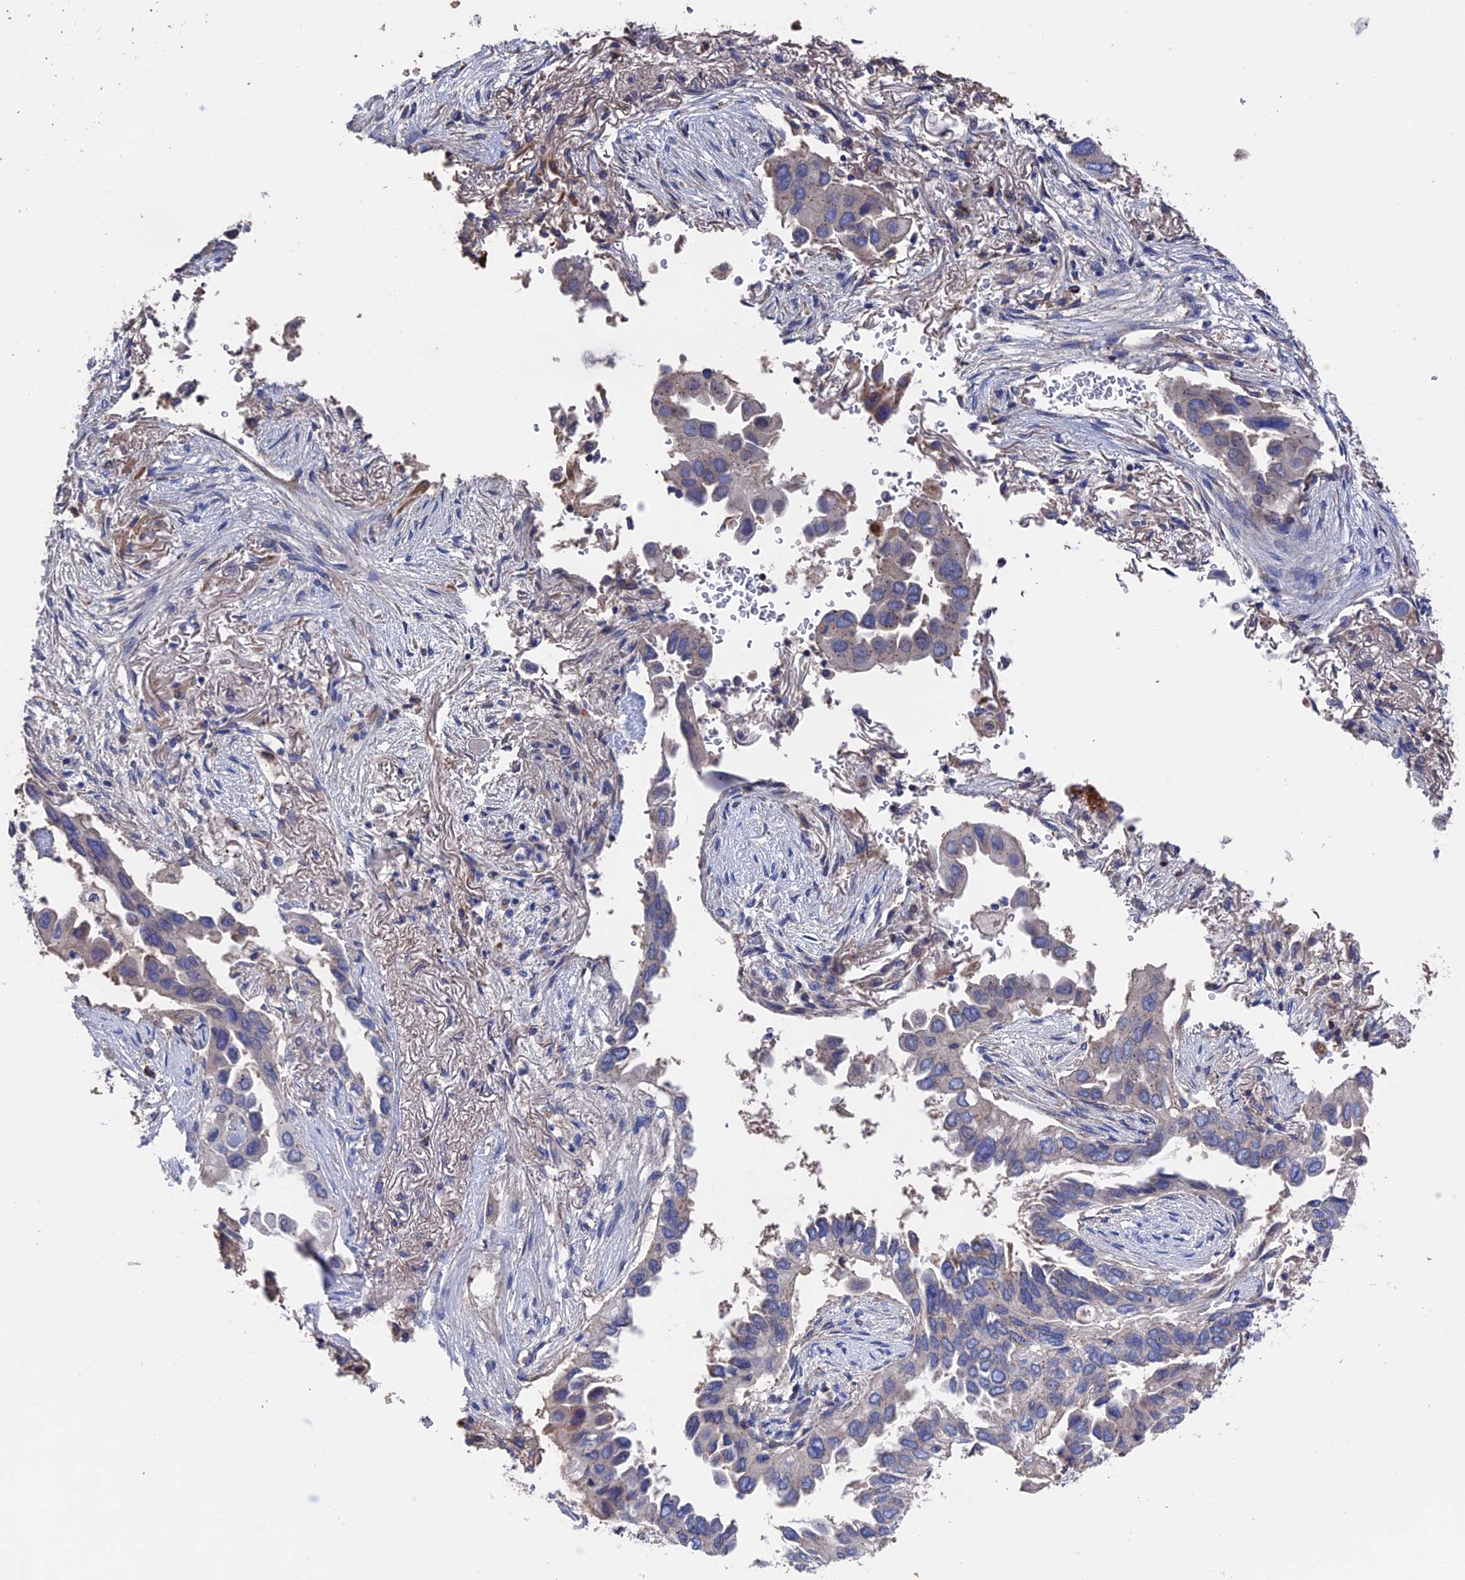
{"staining": {"intensity": "negative", "quantity": "none", "location": "none"}, "tissue": "lung cancer", "cell_type": "Tumor cells", "image_type": "cancer", "snomed": [{"axis": "morphology", "description": "Adenocarcinoma, NOS"}, {"axis": "topography", "description": "Lung"}], "caption": "DAB (3,3'-diaminobenzidine) immunohistochemical staining of human lung cancer (adenocarcinoma) shows no significant positivity in tumor cells.", "gene": "HPF1", "patient": {"sex": "female", "age": 76}}